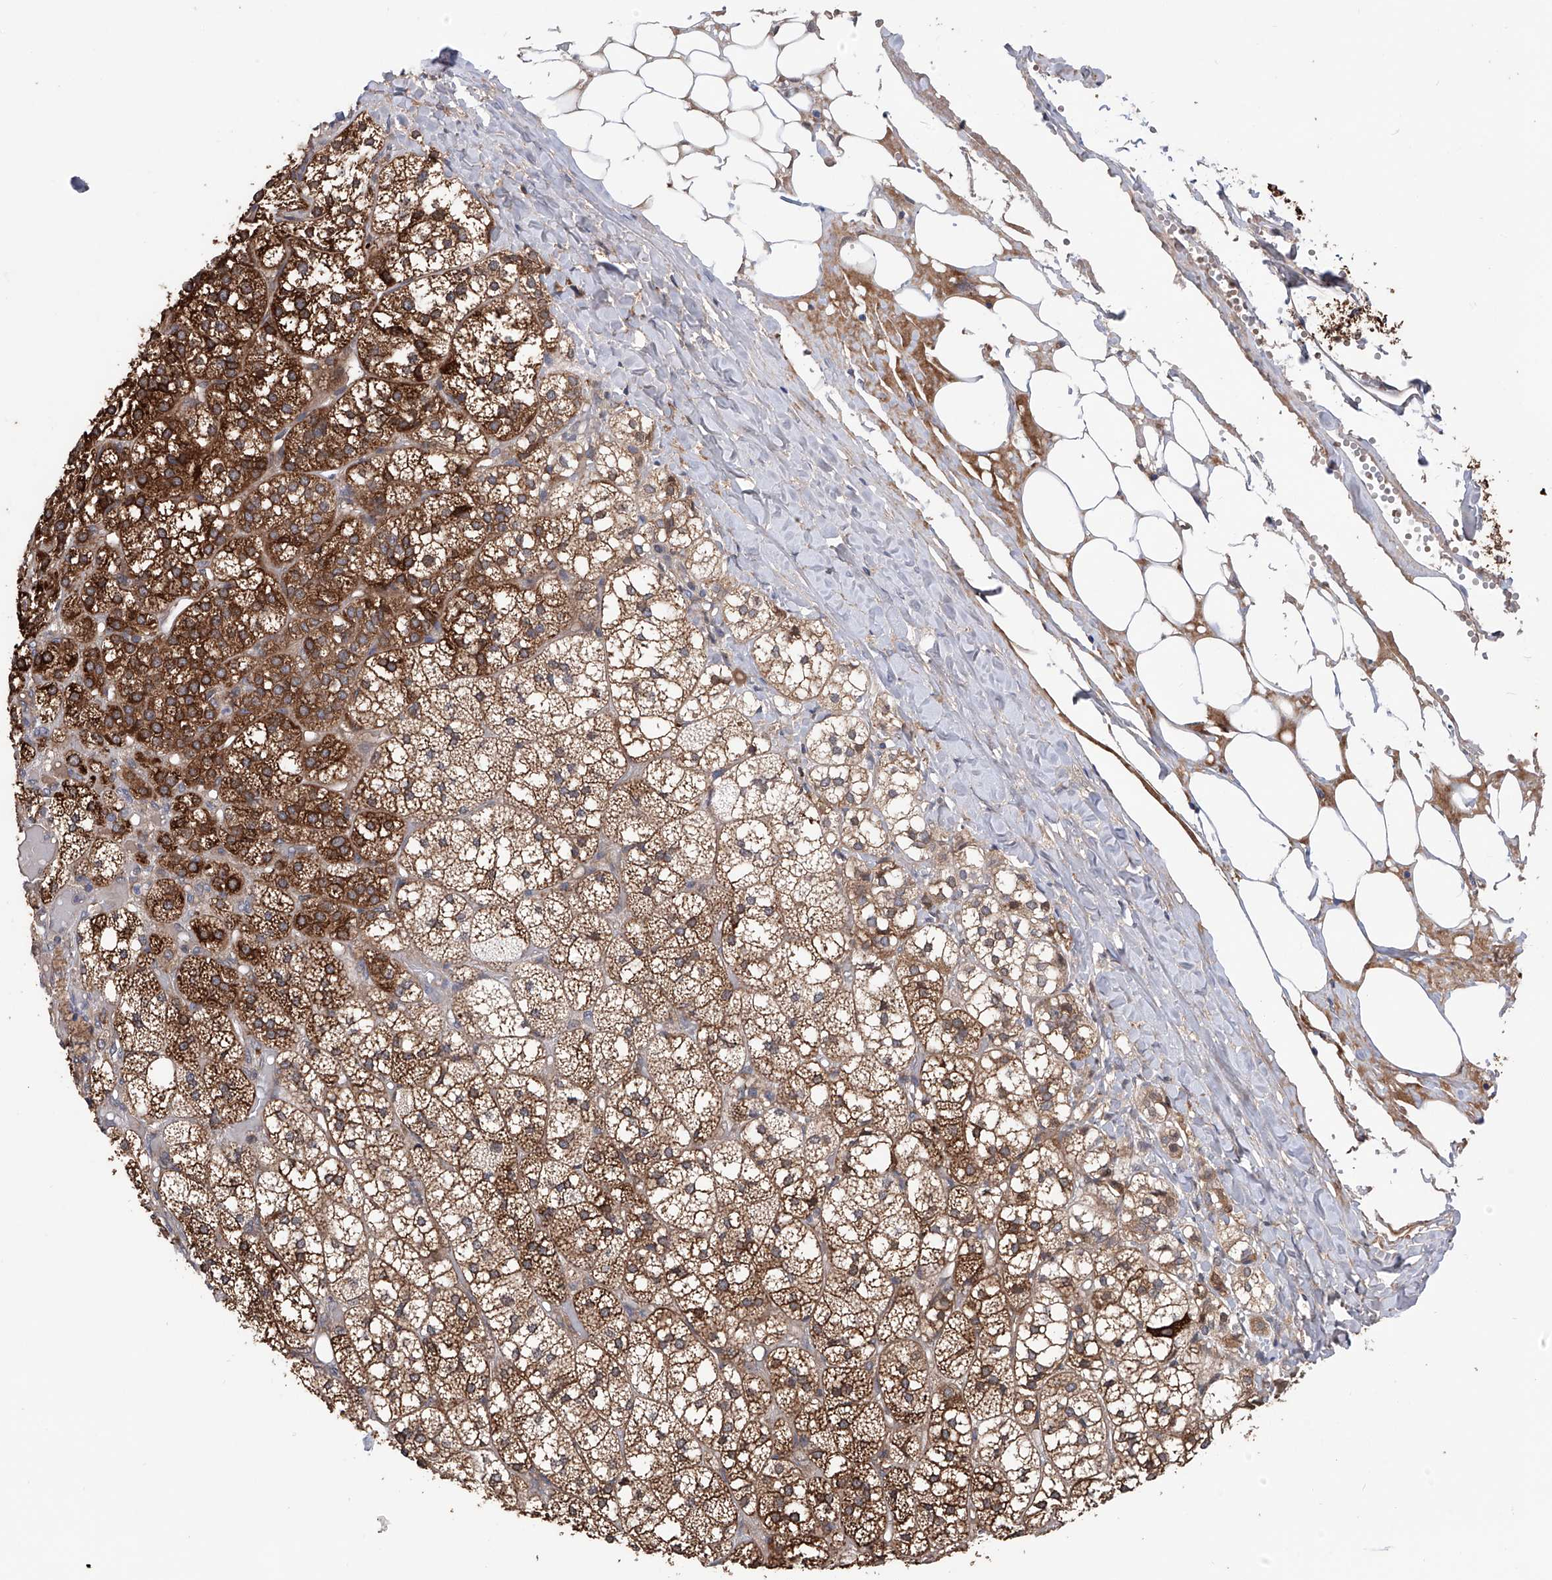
{"staining": {"intensity": "strong", "quantity": ">75%", "location": "cytoplasmic/membranous"}, "tissue": "adrenal gland", "cell_type": "Glandular cells", "image_type": "normal", "snomed": [{"axis": "morphology", "description": "Normal tissue, NOS"}, {"axis": "topography", "description": "Adrenal gland"}], "caption": "Strong cytoplasmic/membranous staining for a protein is present in approximately >75% of glandular cells of unremarkable adrenal gland using IHC.", "gene": "NUDT17", "patient": {"sex": "female", "age": 61}}